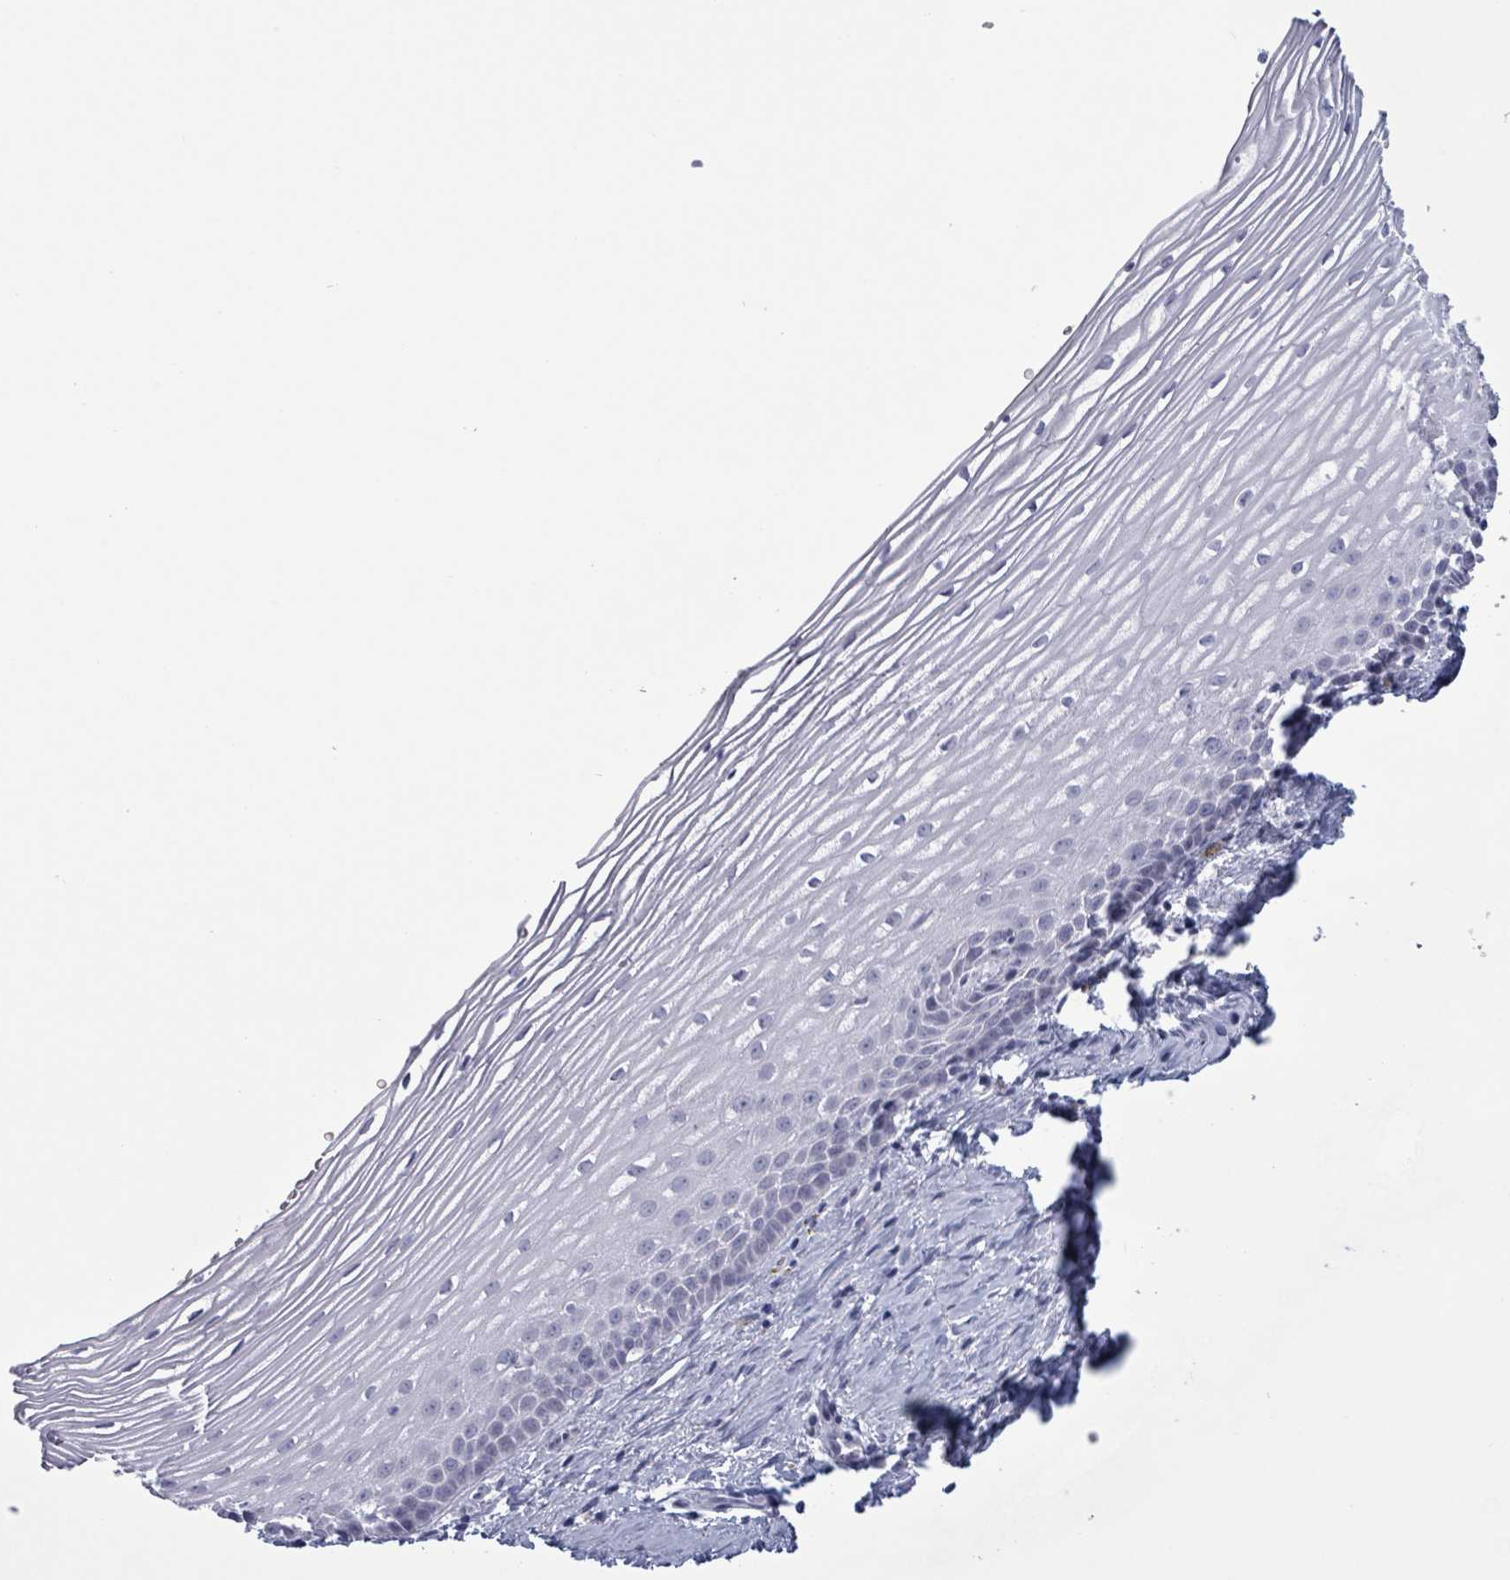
{"staining": {"intensity": "negative", "quantity": "none", "location": "none"}, "tissue": "cervix", "cell_type": "Glandular cells", "image_type": "normal", "snomed": [{"axis": "morphology", "description": "Normal tissue, NOS"}, {"axis": "topography", "description": "Cervix"}], "caption": "An immunohistochemistry photomicrograph of unremarkable cervix is shown. There is no staining in glandular cells of cervix.", "gene": "ZNF771", "patient": {"sex": "female", "age": 47}}